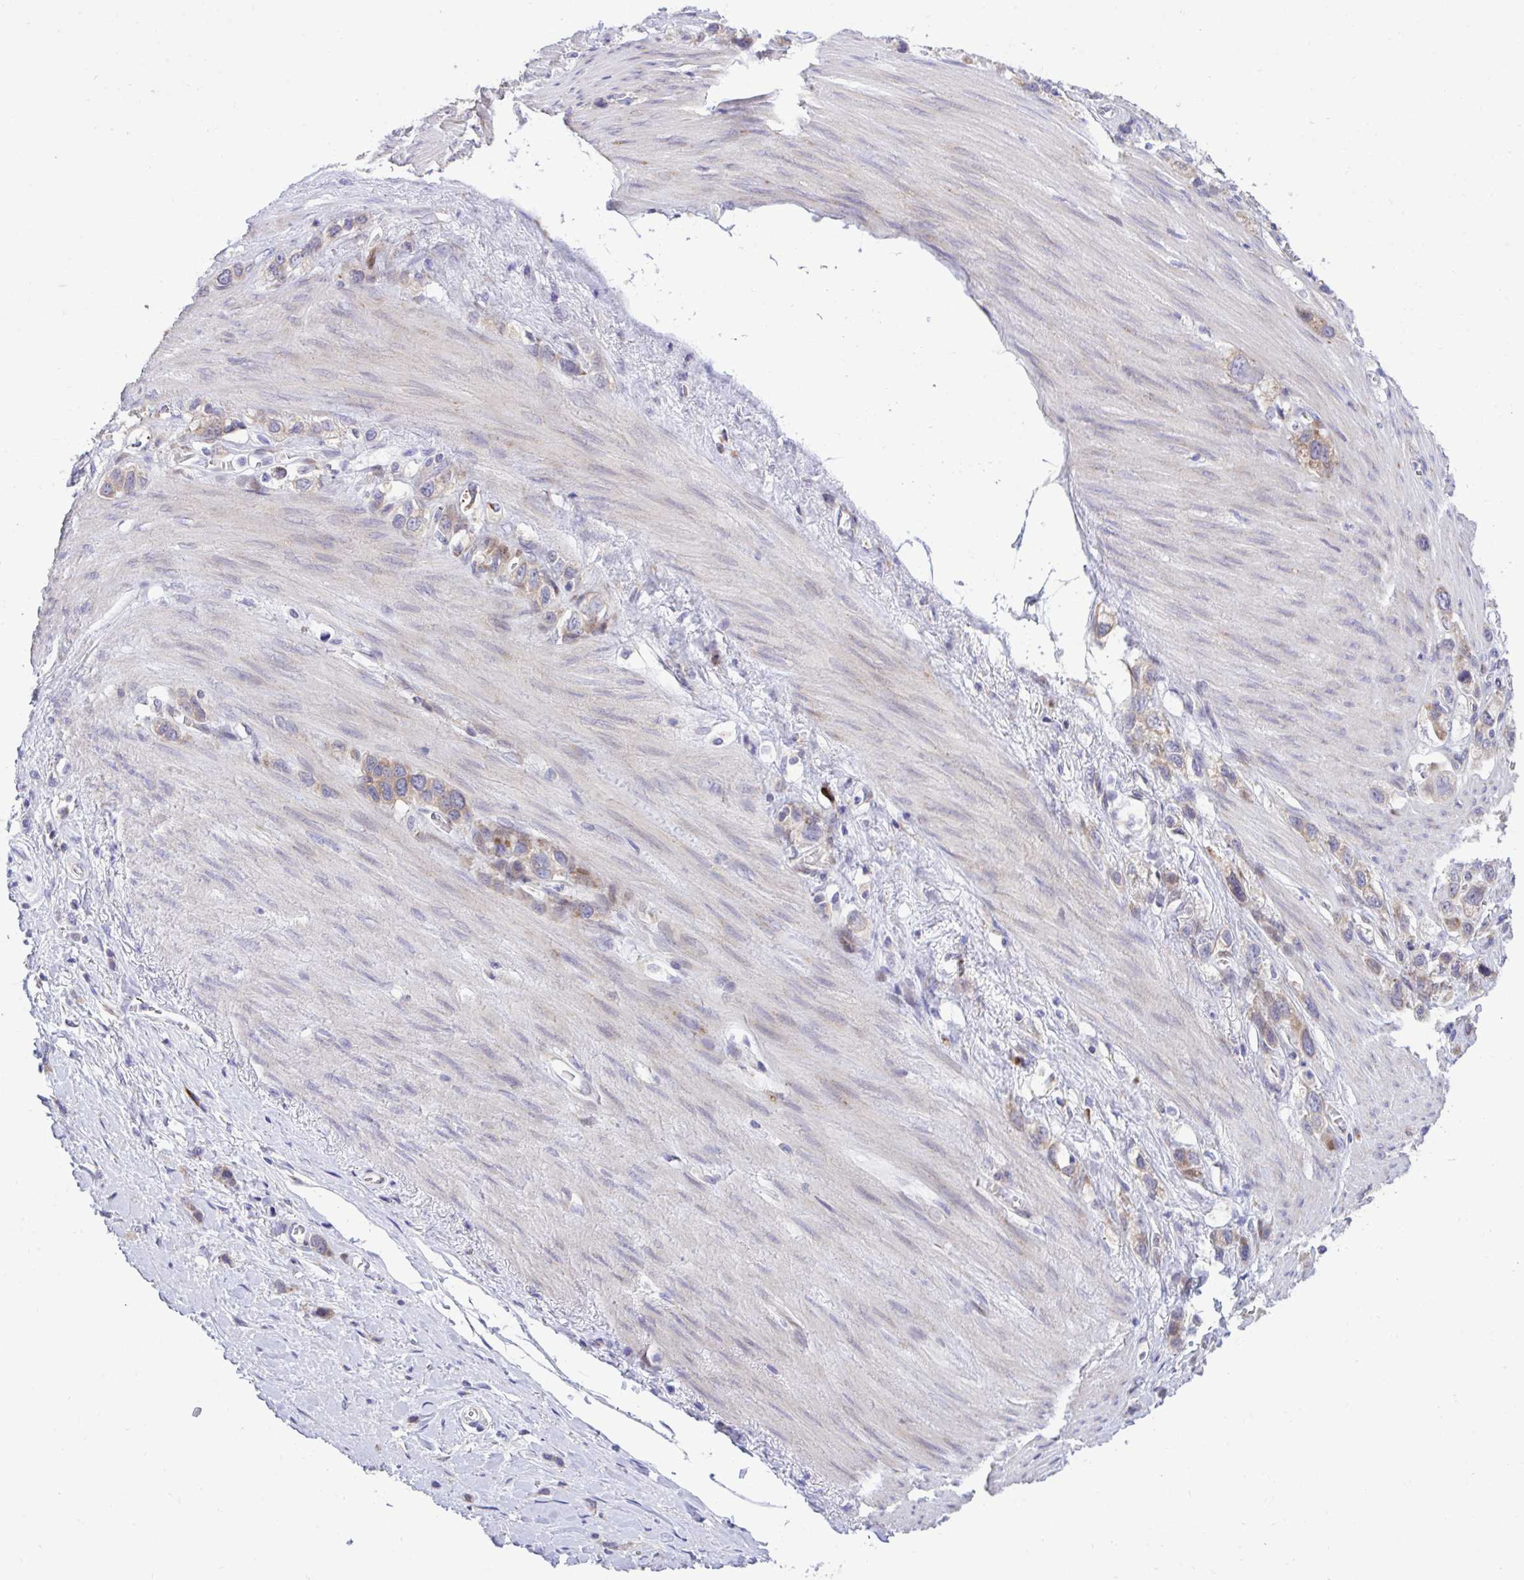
{"staining": {"intensity": "weak", "quantity": ">75%", "location": "cytoplasmic/membranous"}, "tissue": "stomach cancer", "cell_type": "Tumor cells", "image_type": "cancer", "snomed": [{"axis": "morphology", "description": "Adenocarcinoma, NOS"}, {"axis": "topography", "description": "Stomach"}], "caption": "The micrograph exhibits a brown stain indicating the presence of a protein in the cytoplasmic/membranous of tumor cells in adenocarcinoma (stomach).", "gene": "RPS15", "patient": {"sex": "female", "age": 65}}